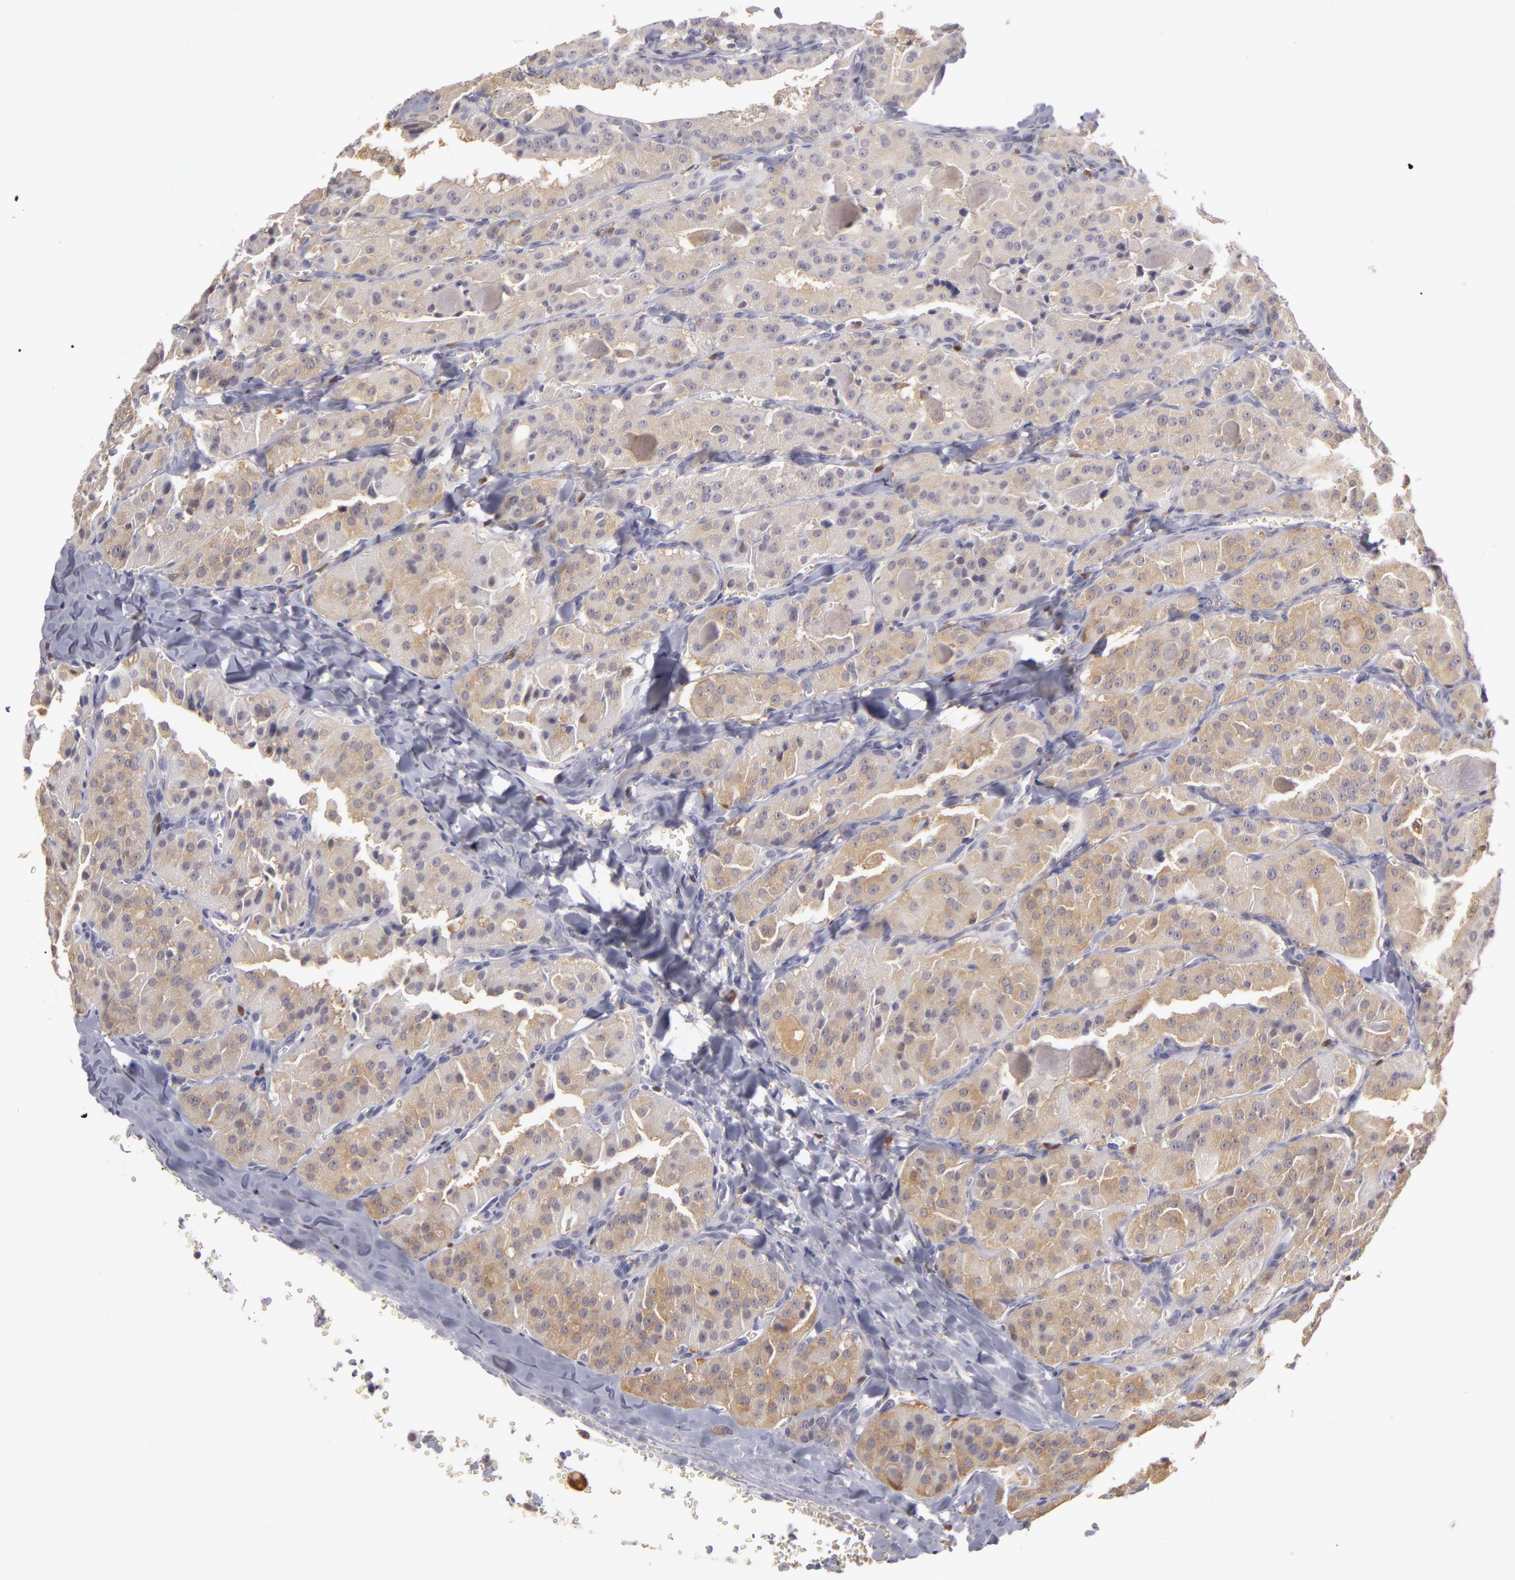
{"staining": {"intensity": "weak", "quantity": "<25%", "location": "cytoplasmic/membranous"}, "tissue": "thyroid cancer", "cell_type": "Tumor cells", "image_type": "cancer", "snomed": [{"axis": "morphology", "description": "Carcinoma, NOS"}, {"axis": "topography", "description": "Thyroid gland"}], "caption": "This photomicrograph is of thyroid carcinoma stained with immunohistochemistry to label a protein in brown with the nuclei are counter-stained blue. There is no positivity in tumor cells. (Brightfield microscopy of DAB (3,3'-diaminobenzidine) immunohistochemistry (IHC) at high magnification).", "gene": "GNPDA1", "patient": {"sex": "male", "age": 76}}